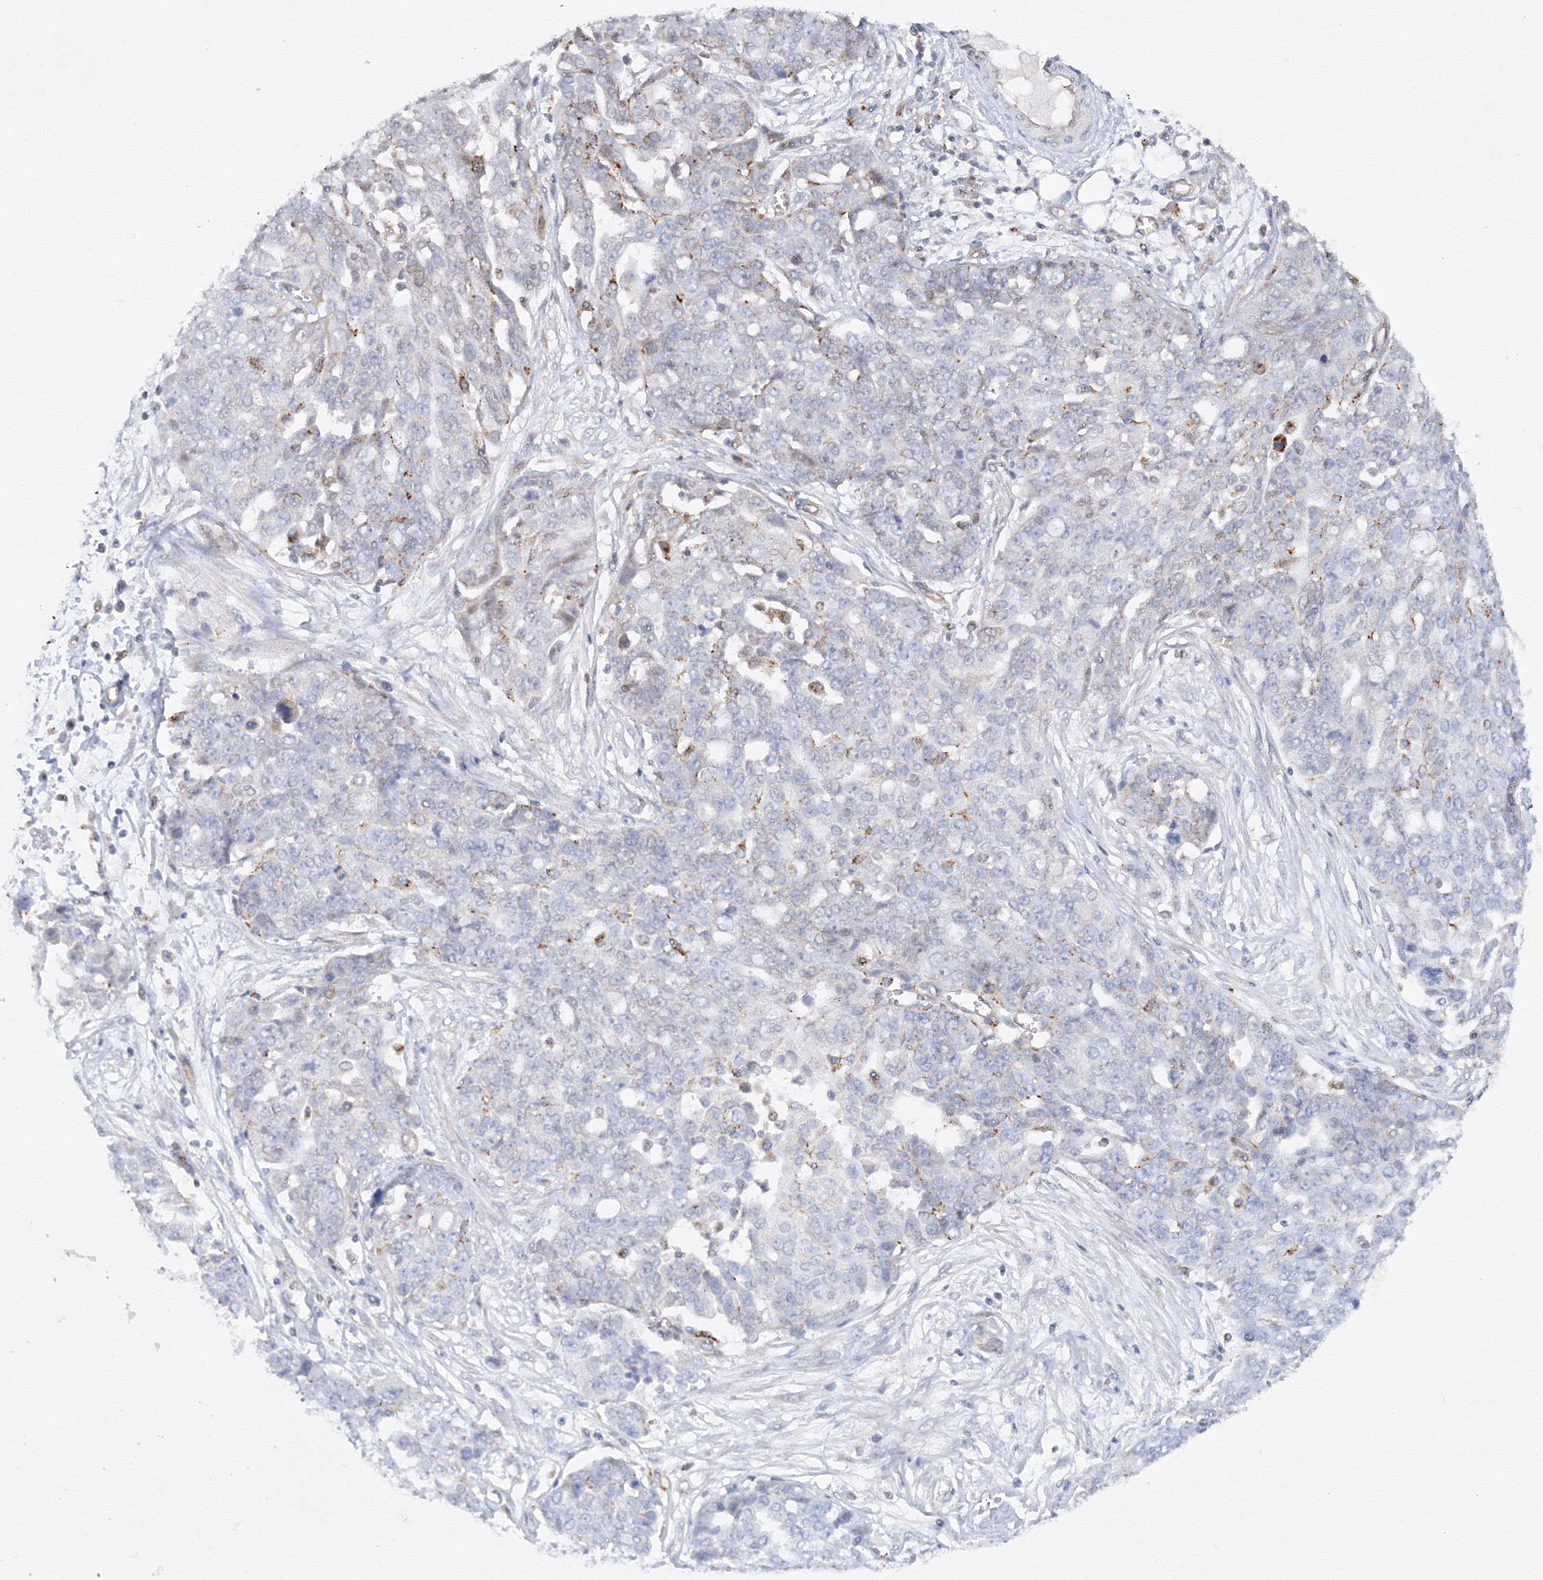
{"staining": {"intensity": "negative", "quantity": "none", "location": "none"}, "tissue": "ovarian cancer", "cell_type": "Tumor cells", "image_type": "cancer", "snomed": [{"axis": "morphology", "description": "Cystadenocarcinoma, serous, NOS"}, {"axis": "topography", "description": "Soft tissue"}, {"axis": "topography", "description": "Ovary"}], "caption": "Immunohistochemistry micrograph of ovarian cancer (serous cystadenocarcinoma) stained for a protein (brown), which exhibits no staining in tumor cells. Brightfield microscopy of IHC stained with DAB (3,3'-diaminobenzidine) (brown) and hematoxylin (blue), captured at high magnification.", "gene": "DCTD", "patient": {"sex": "female", "age": 57}}